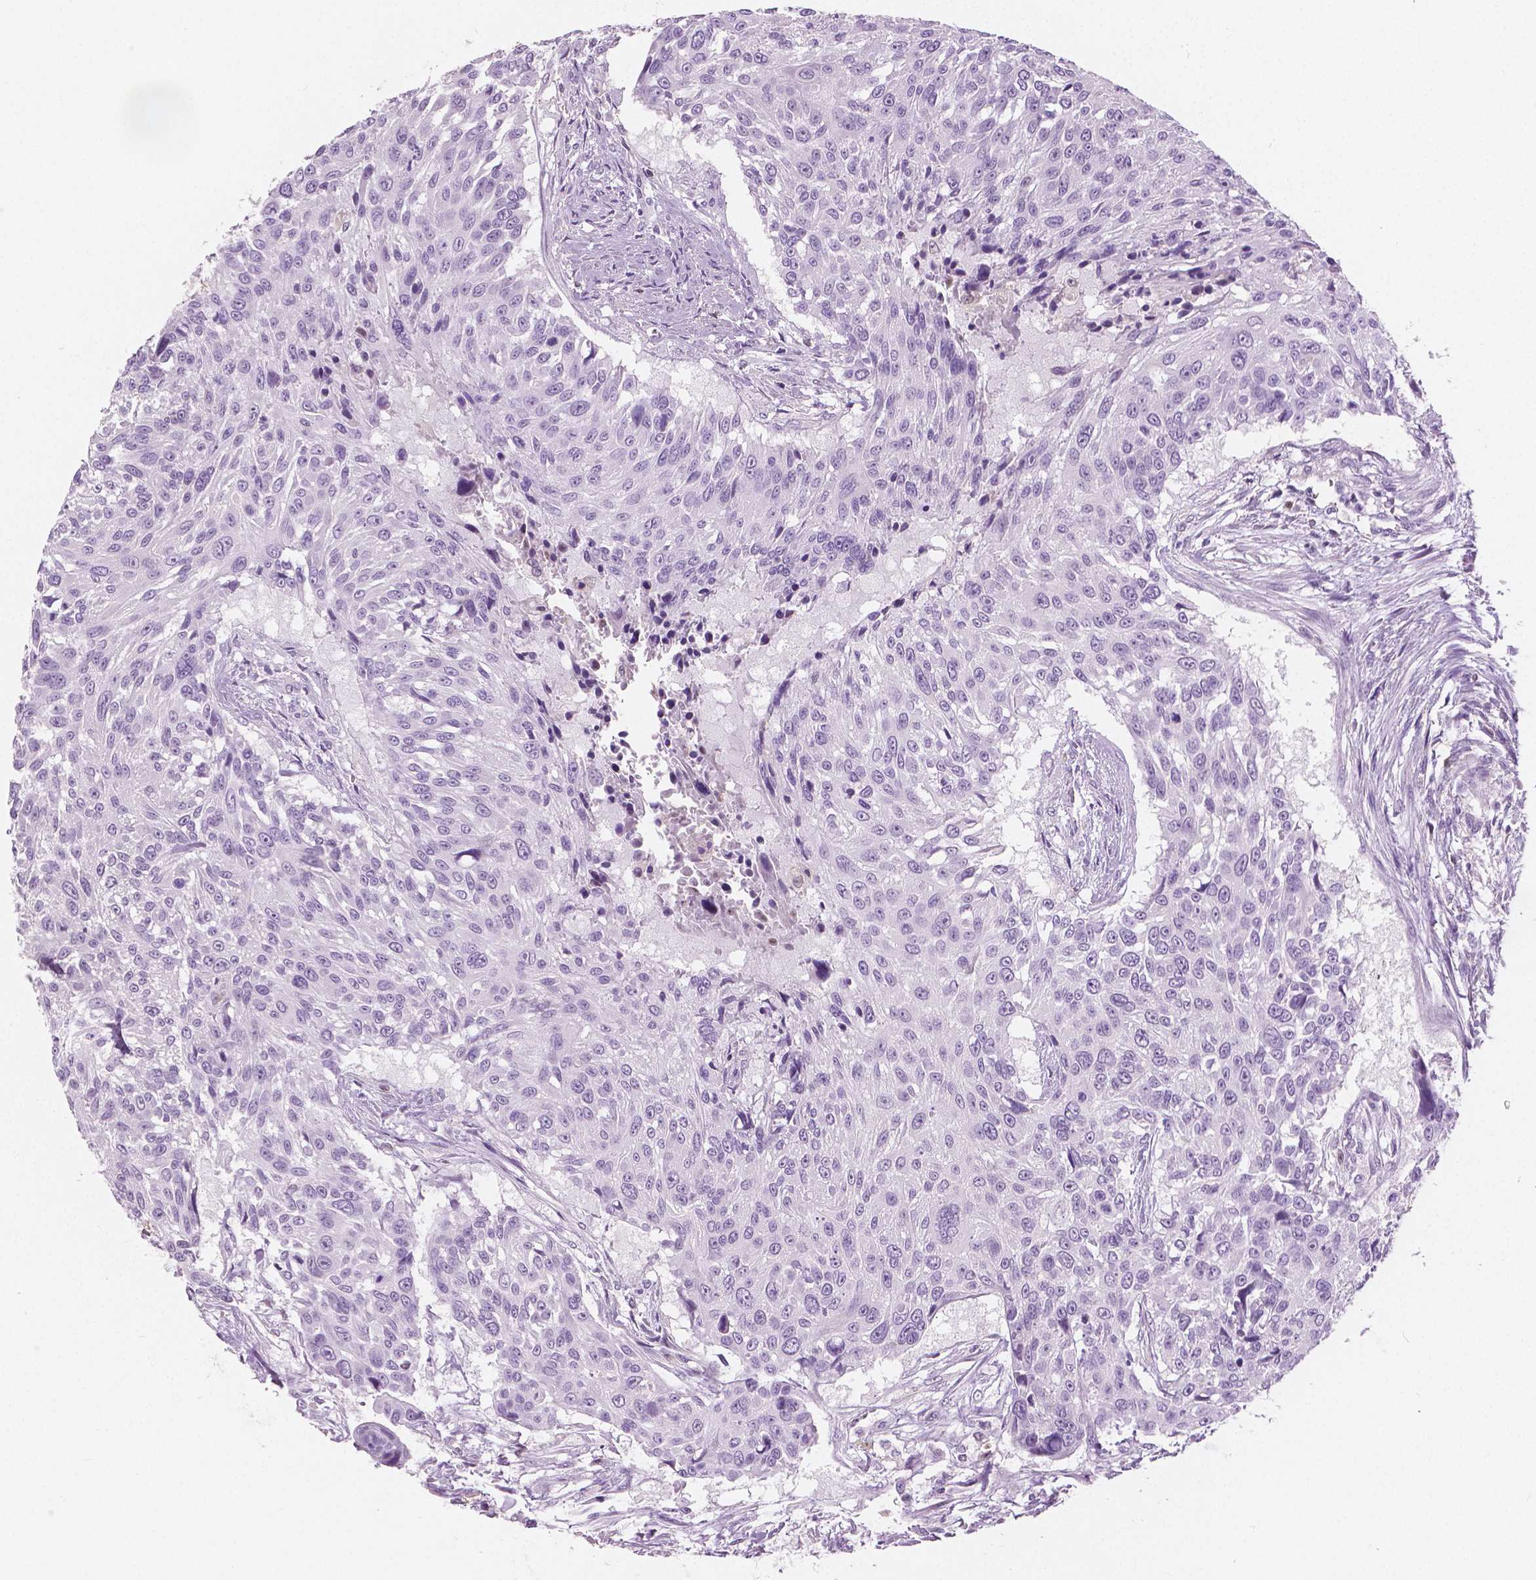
{"staining": {"intensity": "negative", "quantity": "none", "location": "none"}, "tissue": "urothelial cancer", "cell_type": "Tumor cells", "image_type": "cancer", "snomed": [{"axis": "morphology", "description": "Urothelial carcinoma, NOS"}, {"axis": "topography", "description": "Urinary bladder"}], "caption": "An image of transitional cell carcinoma stained for a protein exhibits no brown staining in tumor cells.", "gene": "GALM", "patient": {"sex": "male", "age": 55}}